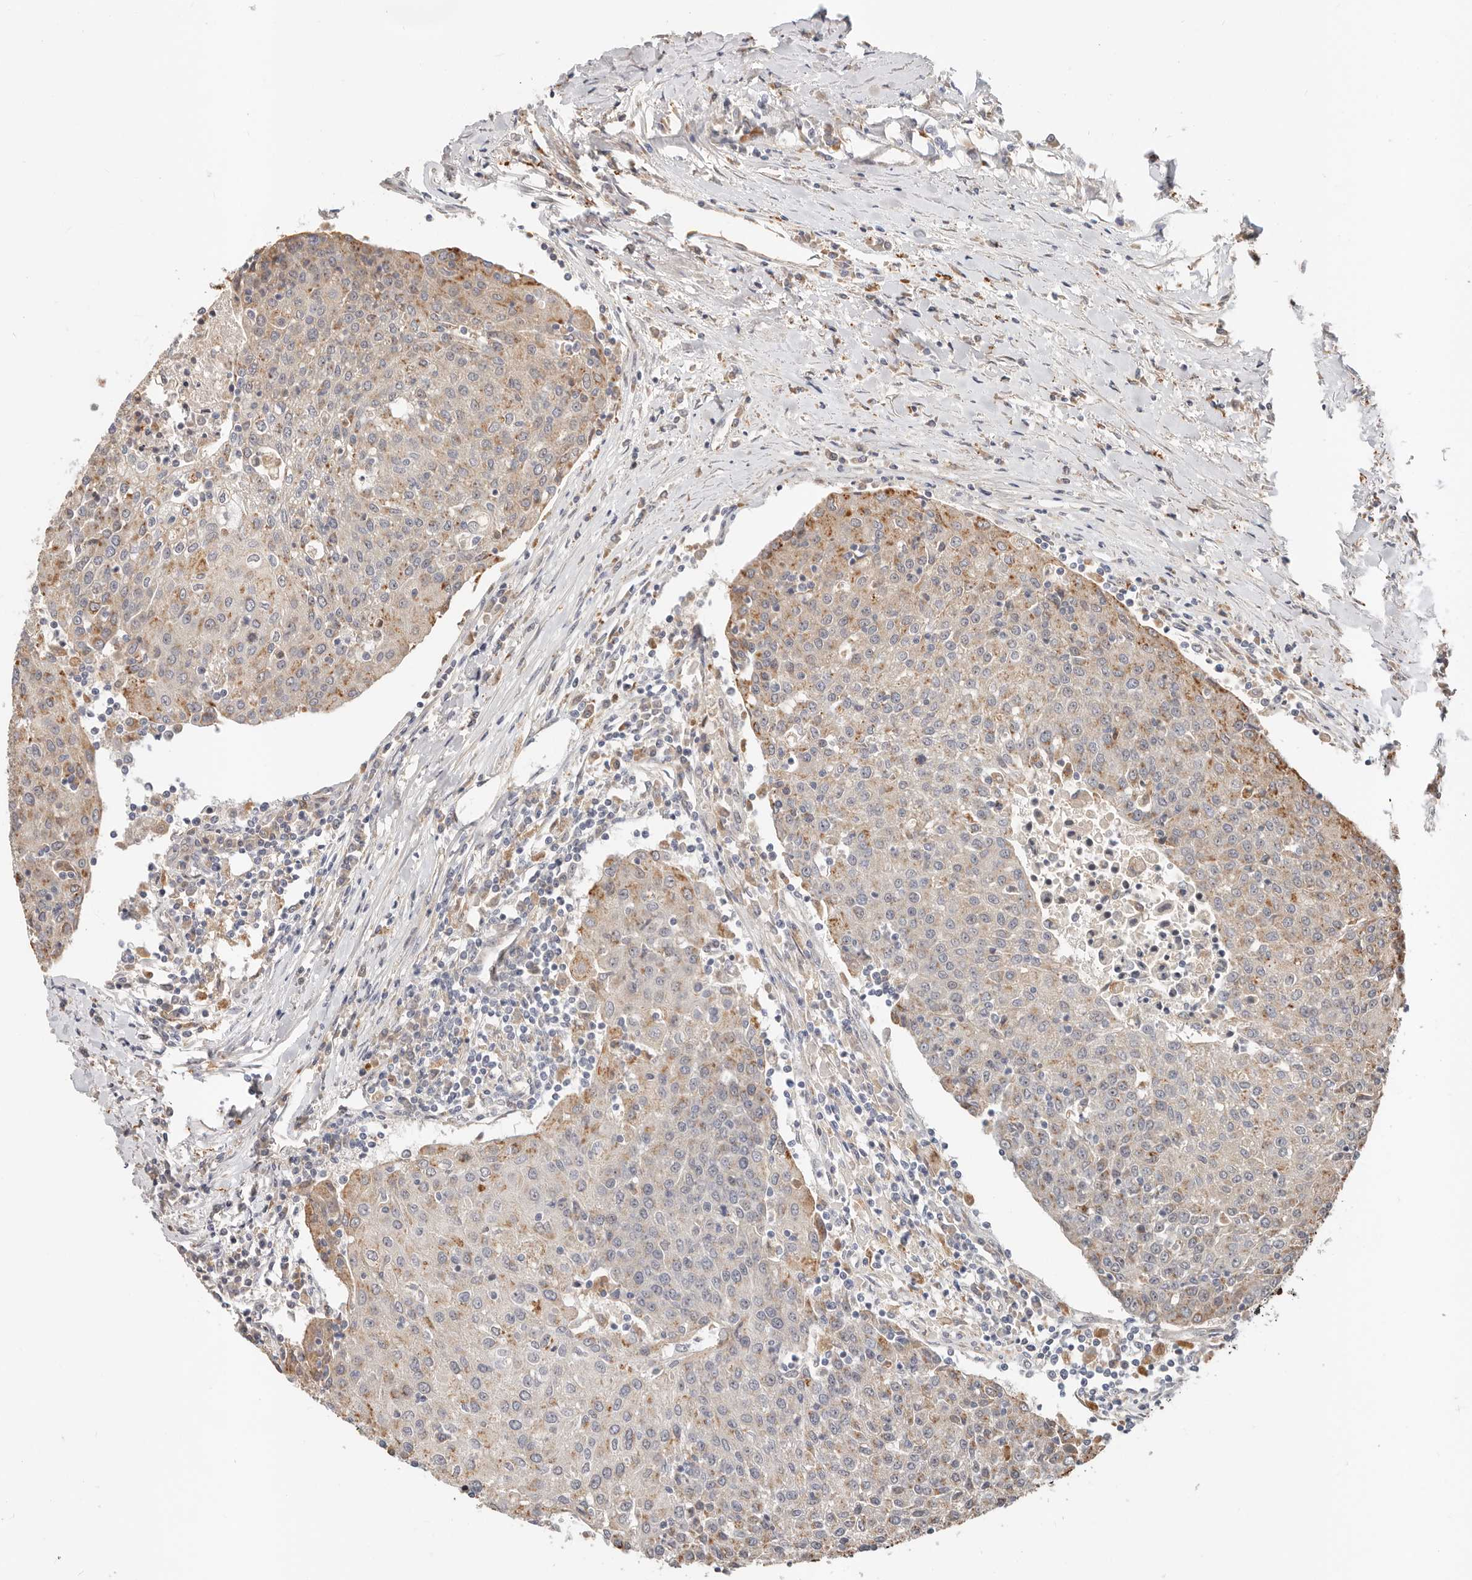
{"staining": {"intensity": "moderate", "quantity": "<25%", "location": "cytoplasmic/membranous"}, "tissue": "urothelial cancer", "cell_type": "Tumor cells", "image_type": "cancer", "snomed": [{"axis": "morphology", "description": "Urothelial carcinoma, High grade"}, {"axis": "topography", "description": "Urinary bladder"}], "caption": "Immunohistochemistry (DAB (3,3'-diaminobenzidine)) staining of human urothelial carcinoma (high-grade) reveals moderate cytoplasmic/membranous protein staining in about <25% of tumor cells.", "gene": "ZRANB1", "patient": {"sex": "female", "age": 85}}